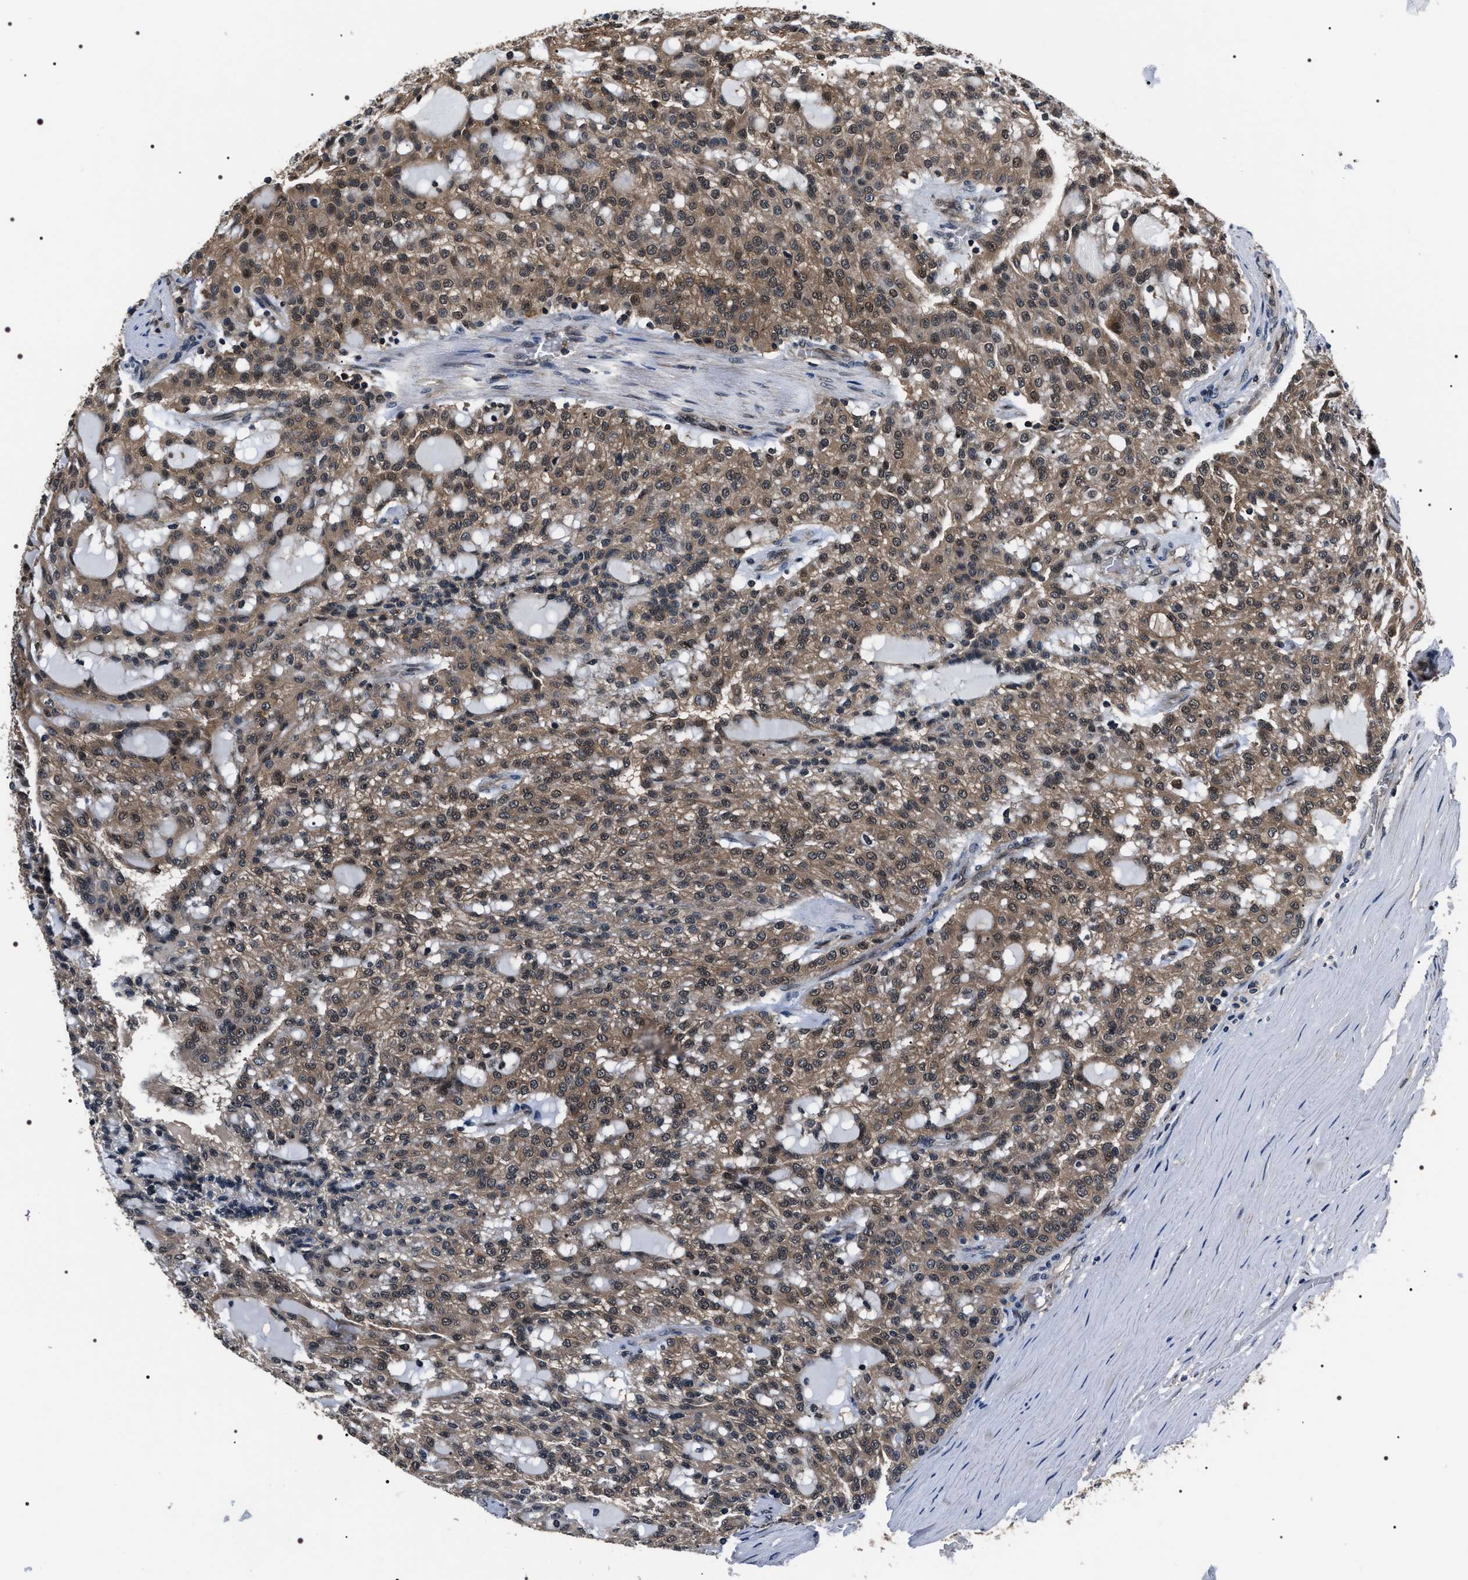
{"staining": {"intensity": "moderate", "quantity": ">75%", "location": "cytoplasmic/membranous,nuclear"}, "tissue": "renal cancer", "cell_type": "Tumor cells", "image_type": "cancer", "snomed": [{"axis": "morphology", "description": "Adenocarcinoma, NOS"}, {"axis": "topography", "description": "Kidney"}], "caption": "A photomicrograph of adenocarcinoma (renal) stained for a protein shows moderate cytoplasmic/membranous and nuclear brown staining in tumor cells.", "gene": "SIPA1", "patient": {"sex": "male", "age": 63}}